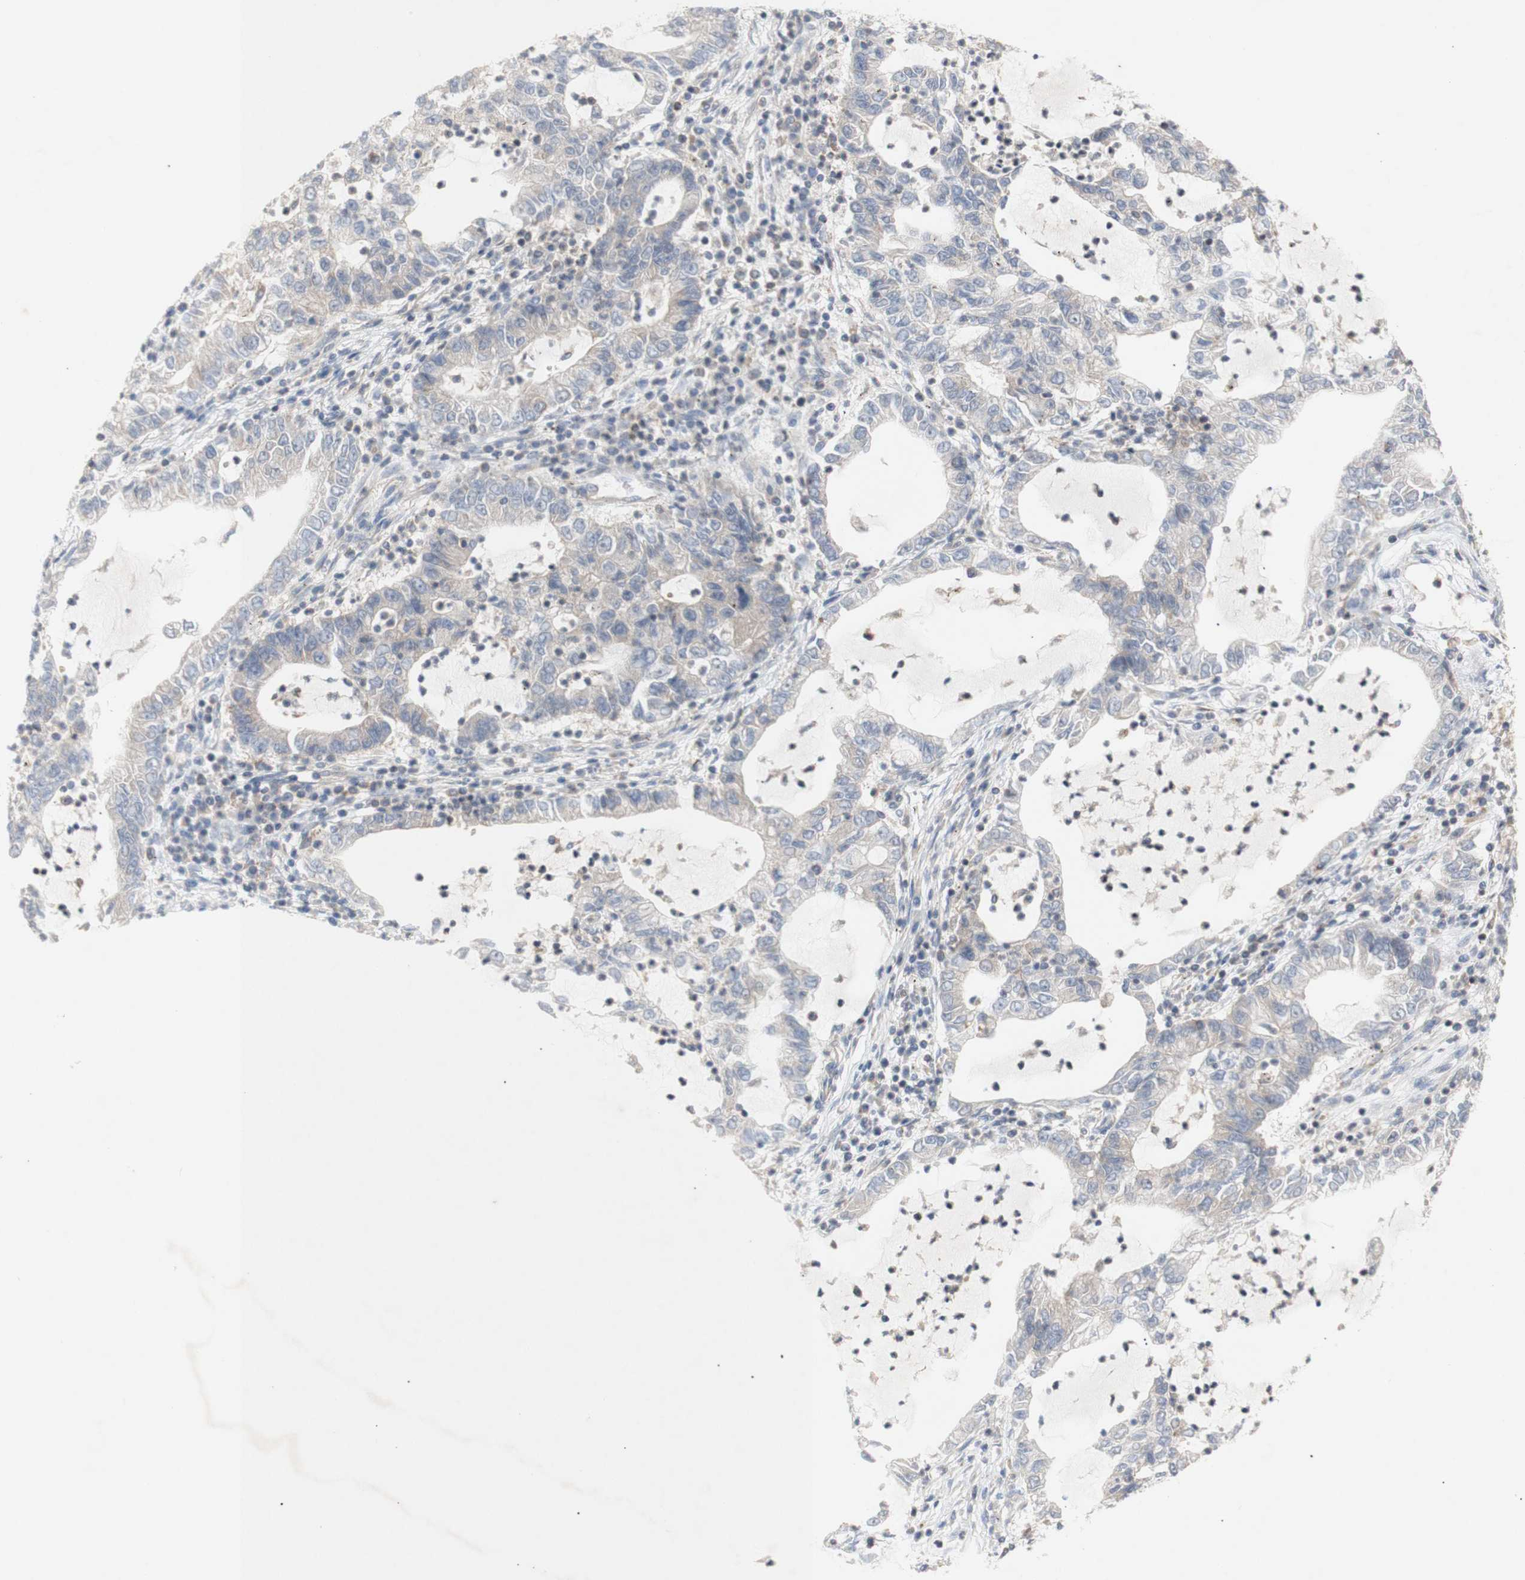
{"staining": {"intensity": "negative", "quantity": "none", "location": "none"}, "tissue": "lung cancer", "cell_type": "Tumor cells", "image_type": "cancer", "snomed": [{"axis": "morphology", "description": "Adenocarcinoma, NOS"}, {"axis": "topography", "description": "Lung"}], "caption": "High power microscopy photomicrograph of an immunohistochemistry photomicrograph of lung adenocarcinoma, revealing no significant staining in tumor cells.", "gene": "IKBKG", "patient": {"sex": "female", "age": 51}}